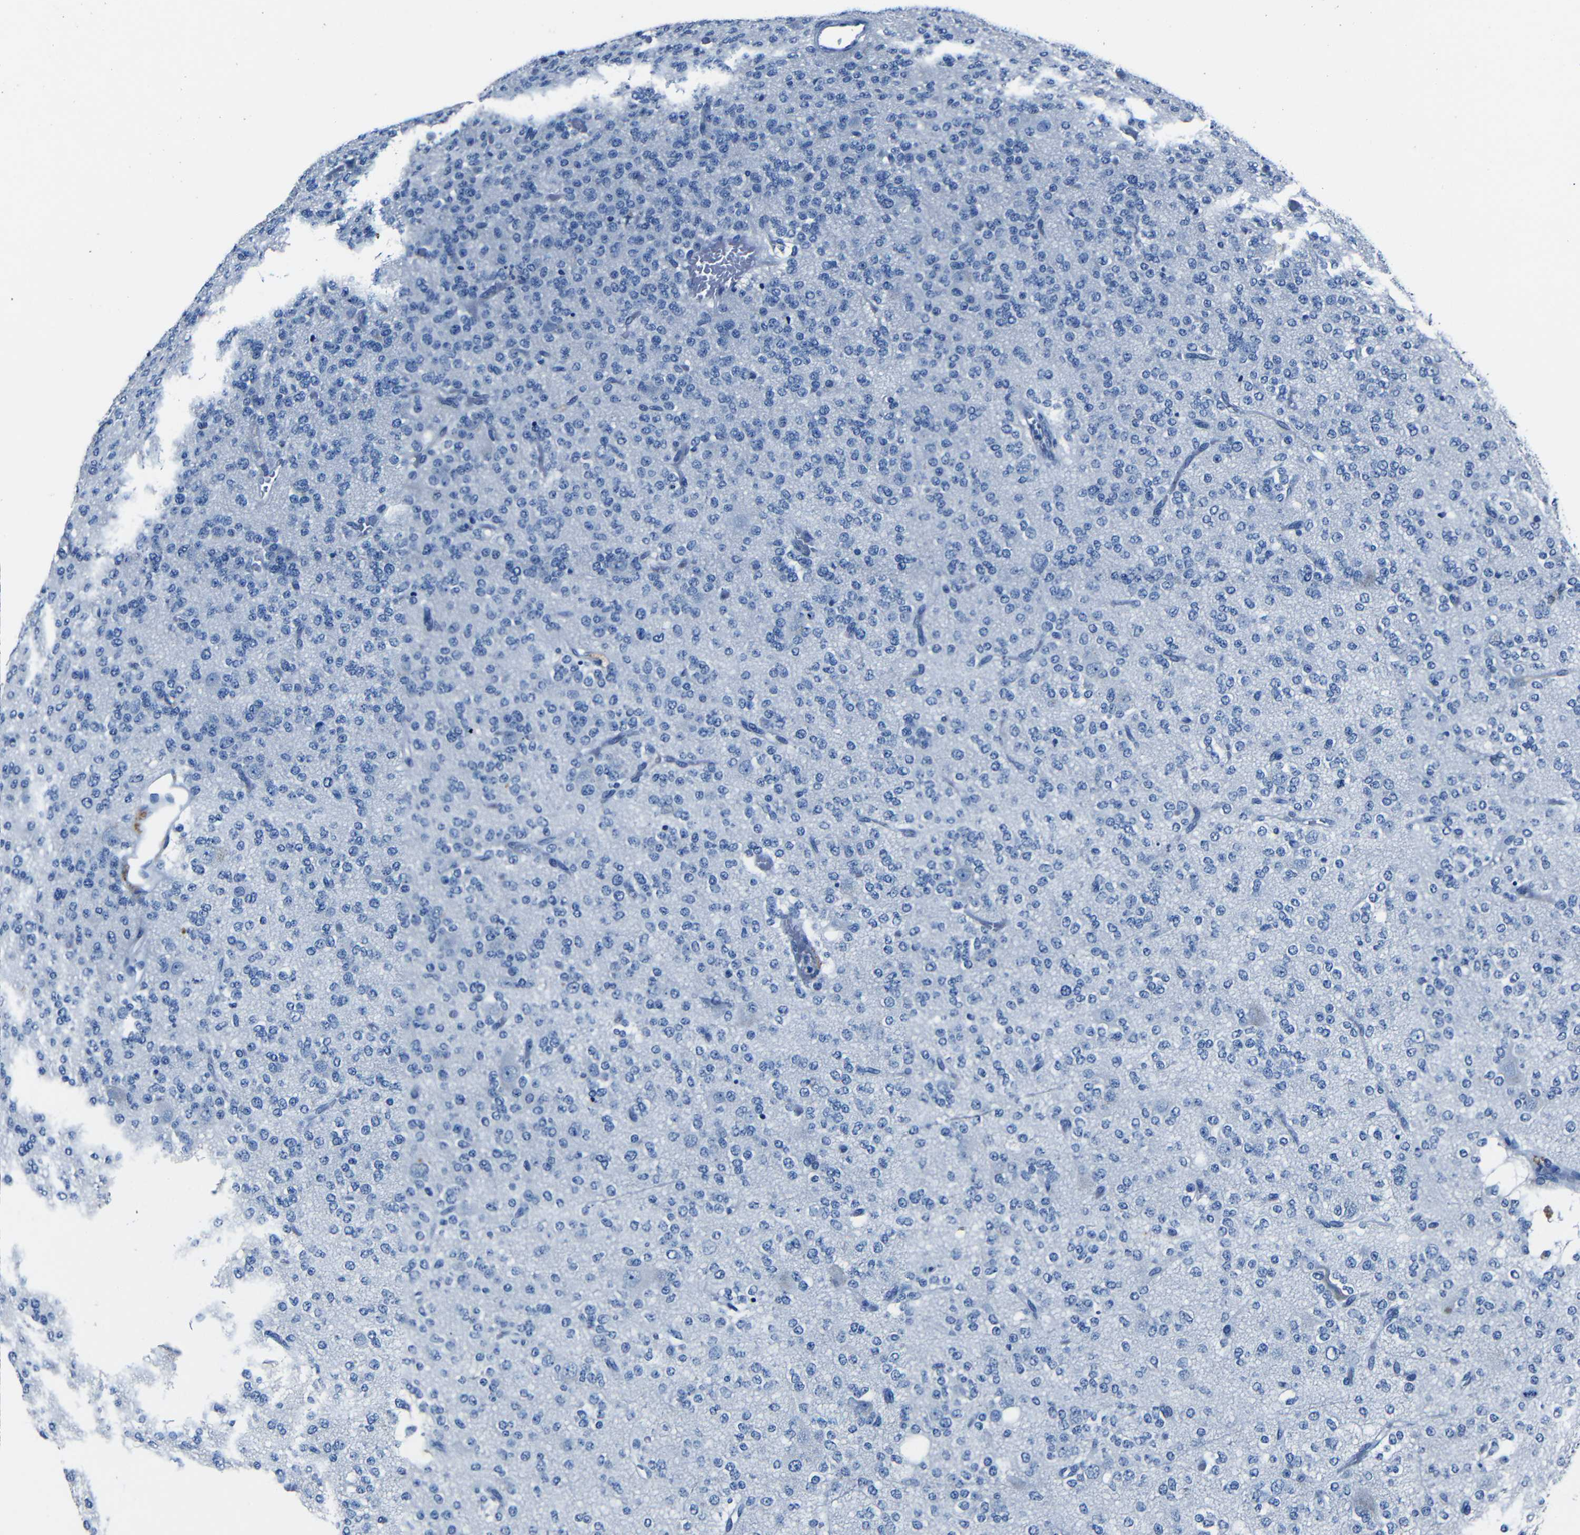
{"staining": {"intensity": "negative", "quantity": "none", "location": "none"}, "tissue": "glioma", "cell_type": "Tumor cells", "image_type": "cancer", "snomed": [{"axis": "morphology", "description": "Glioma, malignant, Low grade"}, {"axis": "topography", "description": "Brain"}], "caption": "DAB immunohistochemical staining of malignant glioma (low-grade) shows no significant expression in tumor cells. (DAB IHC visualized using brightfield microscopy, high magnification).", "gene": "NCMAP", "patient": {"sex": "male", "age": 38}}